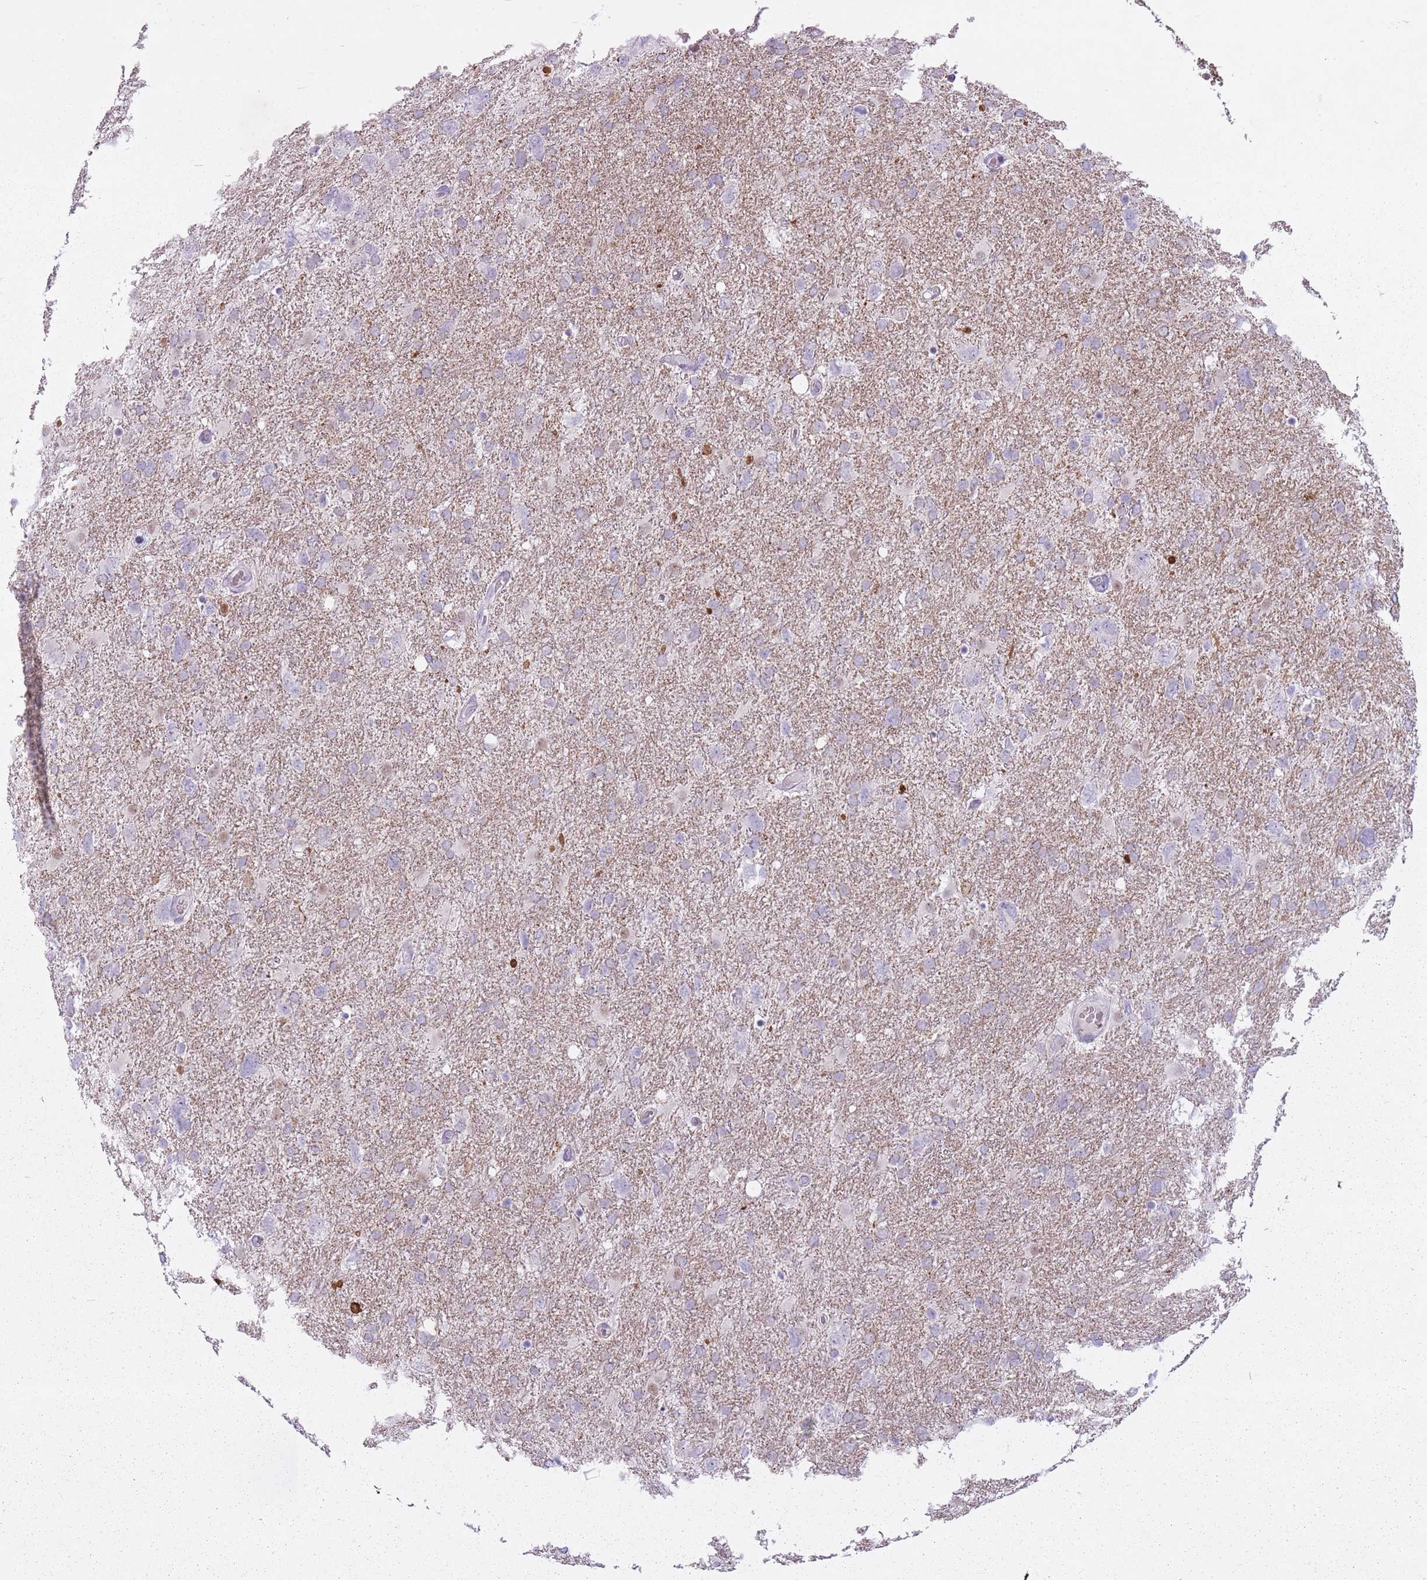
{"staining": {"intensity": "negative", "quantity": "none", "location": "none"}, "tissue": "glioma", "cell_type": "Tumor cells", "image_type": "cancer", "snomed": [{"axis": "morphology", "description": "Glioma, malignant, High grade"}, {"axis": "topography", "description": "Brain"}], "caption": "Protein analysis of glioma displays no significant expression in tumor cells.", "gene": "RFX4", "patient": {"sex": "male", "age": 61}}